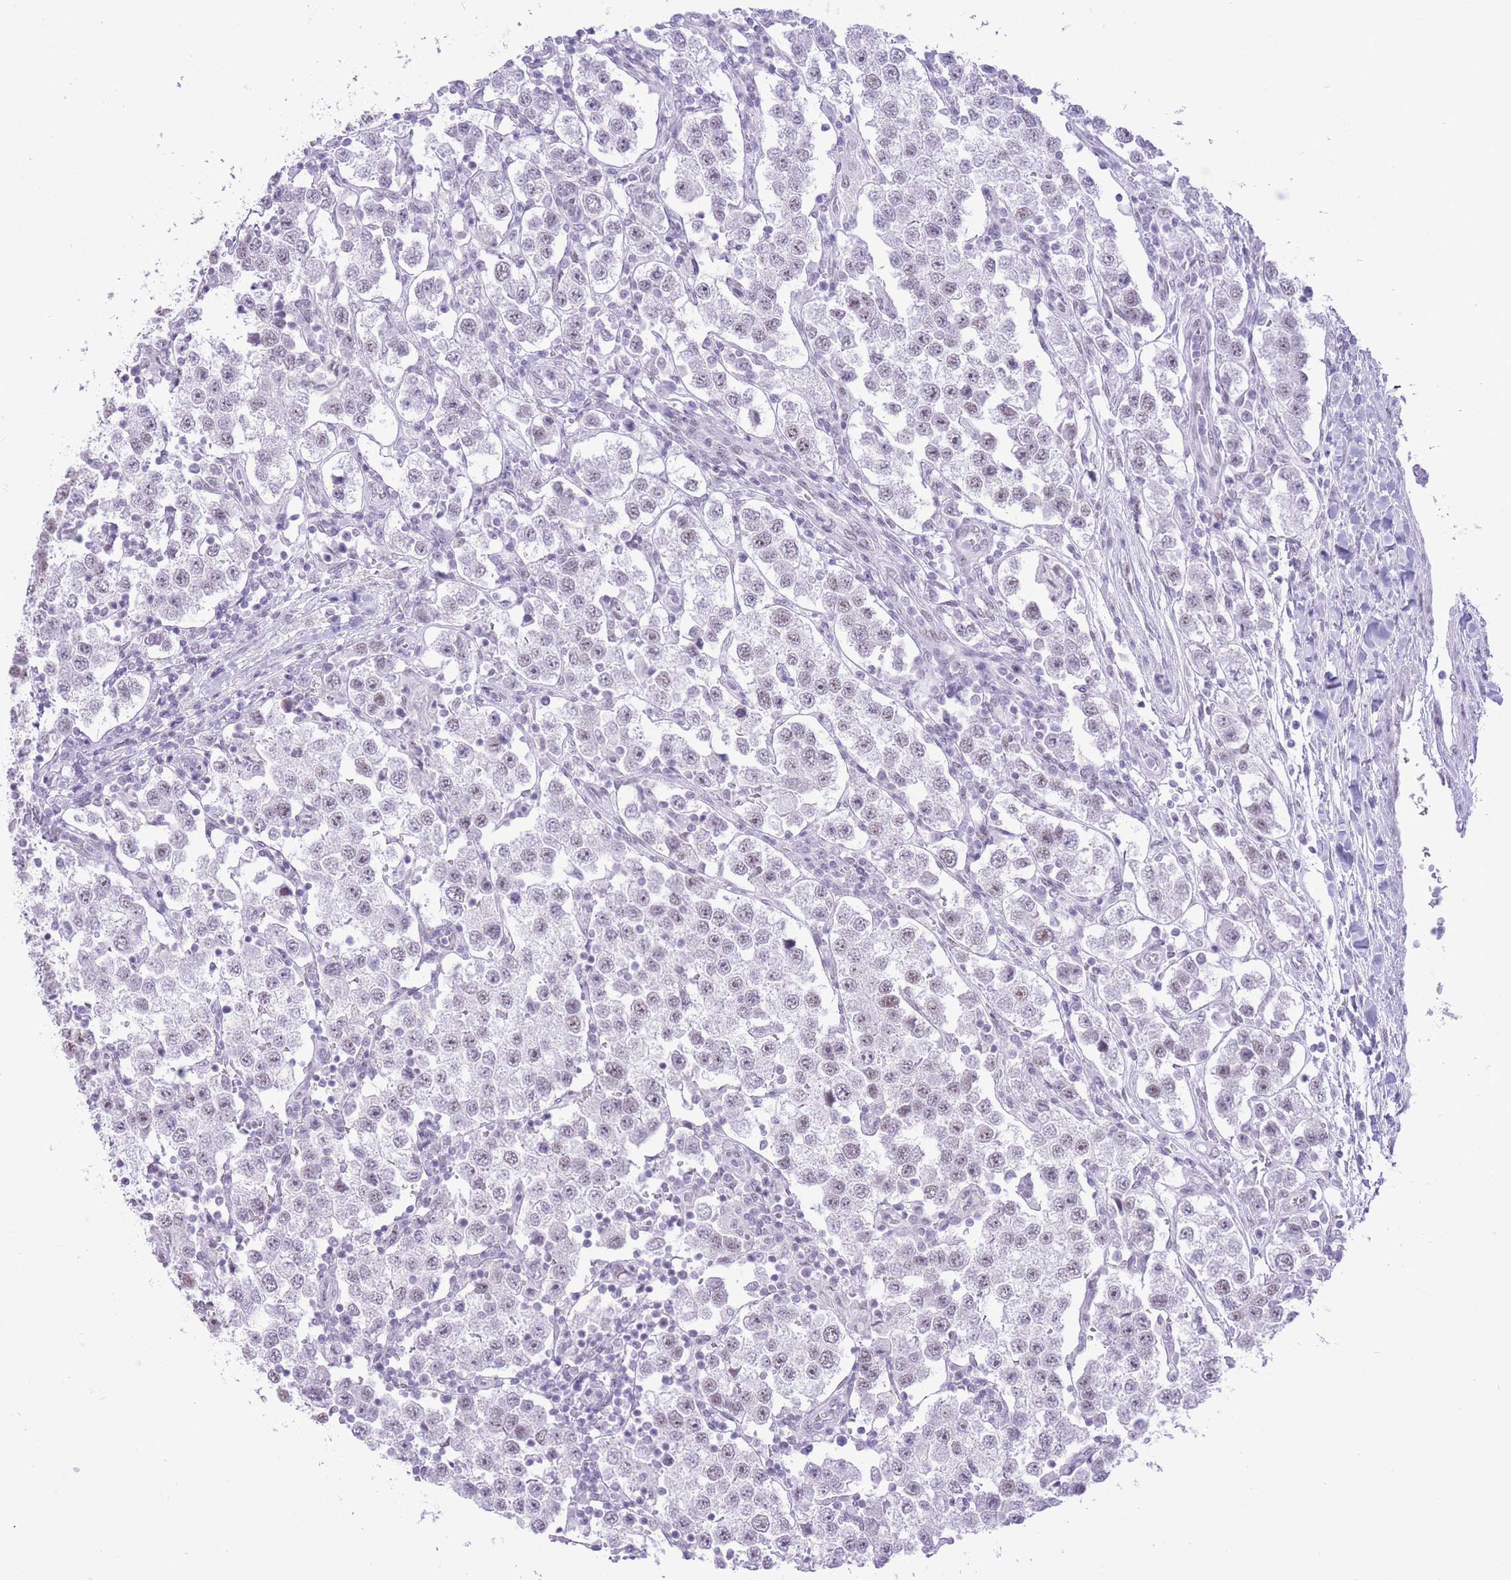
{"staining": {"intensity": "weak", "quantity": "<25%", "location": "nuclear"}, "tissue": "testis cancer", "cell_type": "Tumor cells", "image_type": "cancer", "snomed": [{"axis": "morphology", "description": "Seminoma, NOS"}, {"axis": "topography", "description": "Testis"}], "caption": "Human testis cancer stained for a protein using immunohistochemistry reveals no expression in tumor cells.", "gene": "ZBED5", "patient": {"sex": "male", "age": 37}}